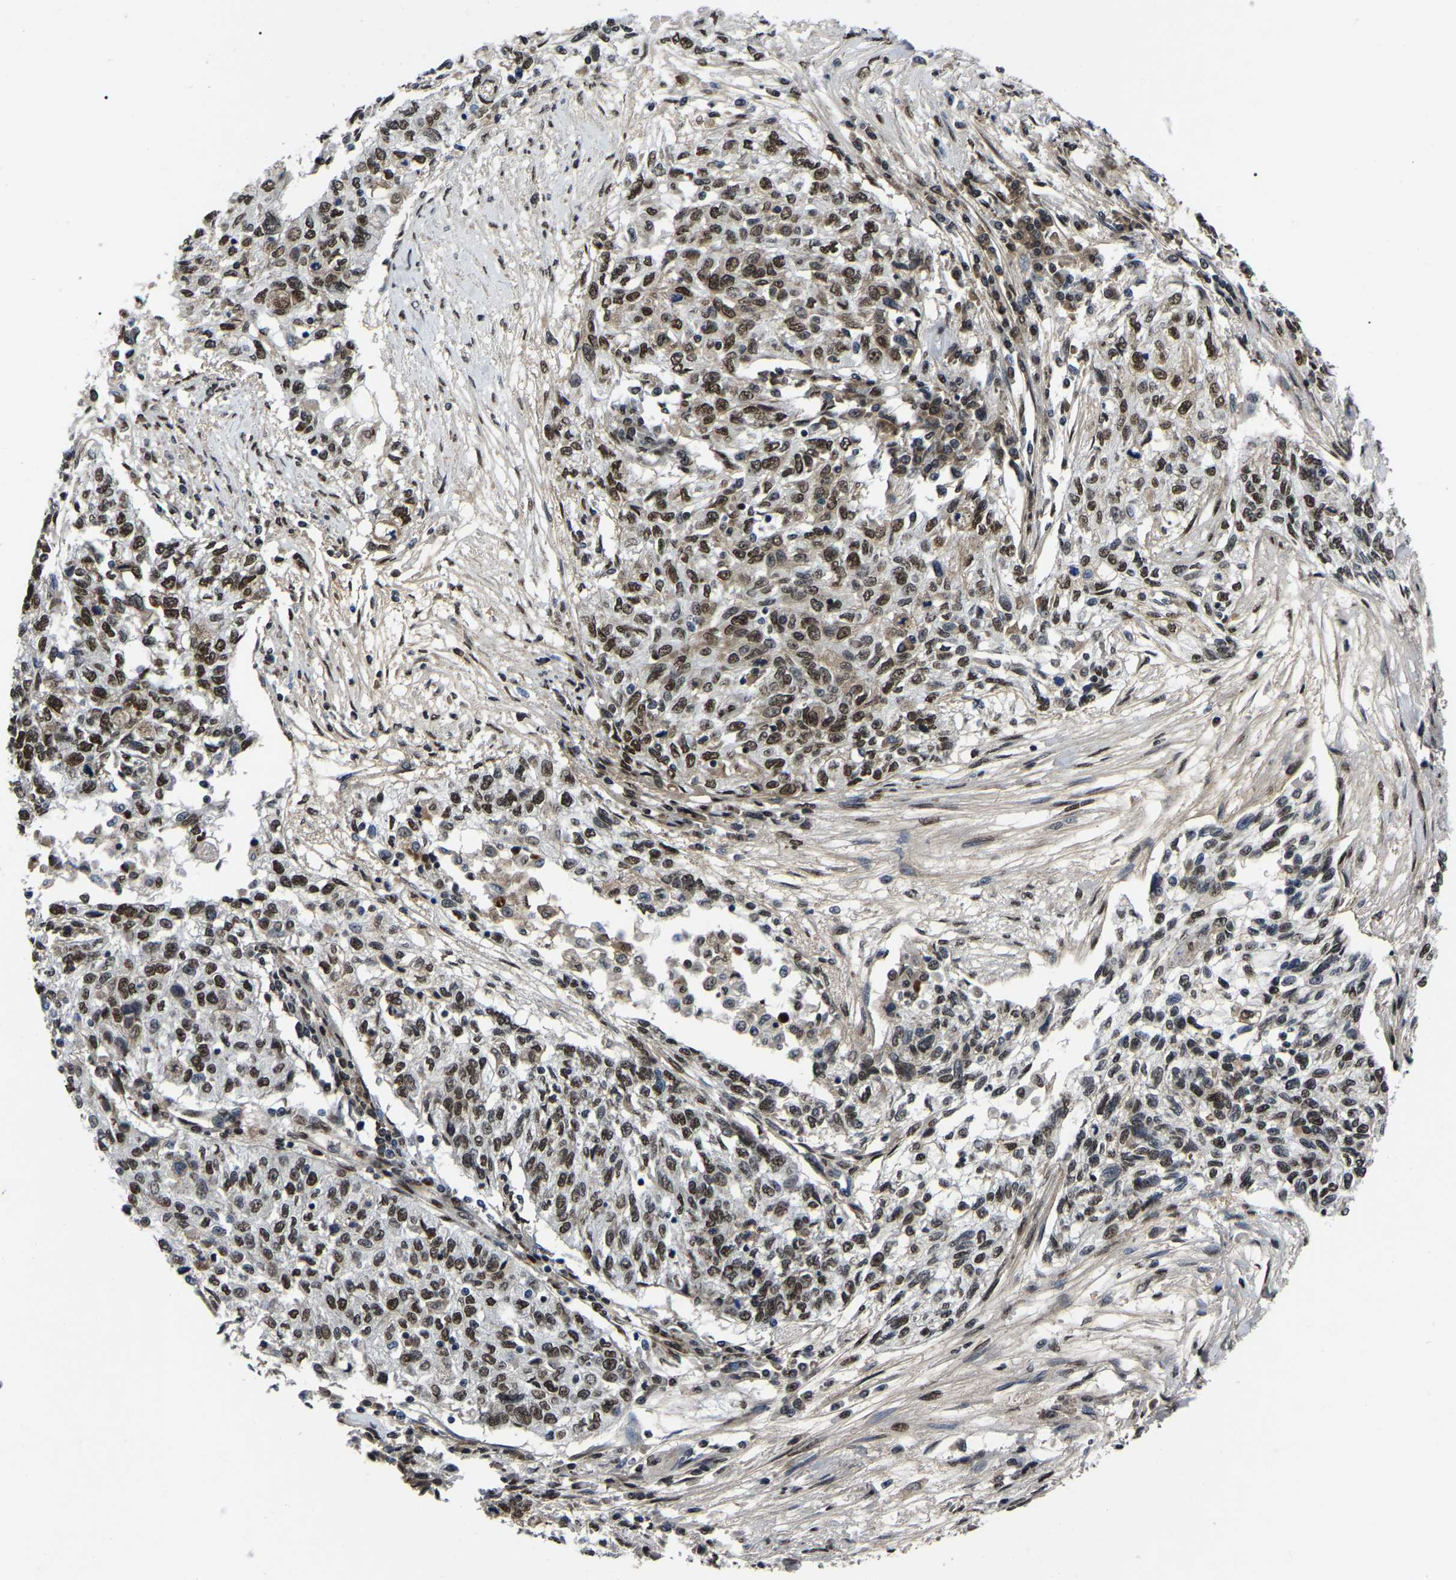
{"staining": {"intensity": "moderate", "quantity": ">75%", "location": "nuclear"}, "tissue": "cervical cancer", "cell_type": "Tumor cells", "image_type": "cancer", "snomed": [{"axis": "morphology", "description": "Squamous cell carcinoma, NOS"}, {"axis": "topography", "description": "Cervix"}], "caption": "Brown immunohistochemical staining in cervical cancer (squamous cell carcinoma) displays moderate nuclear expression in approximately >75% of tumor cells. Nuclei are stained in blue.", "gene": "TRIM35", "patient": {"sex": "female", "age": 57}}